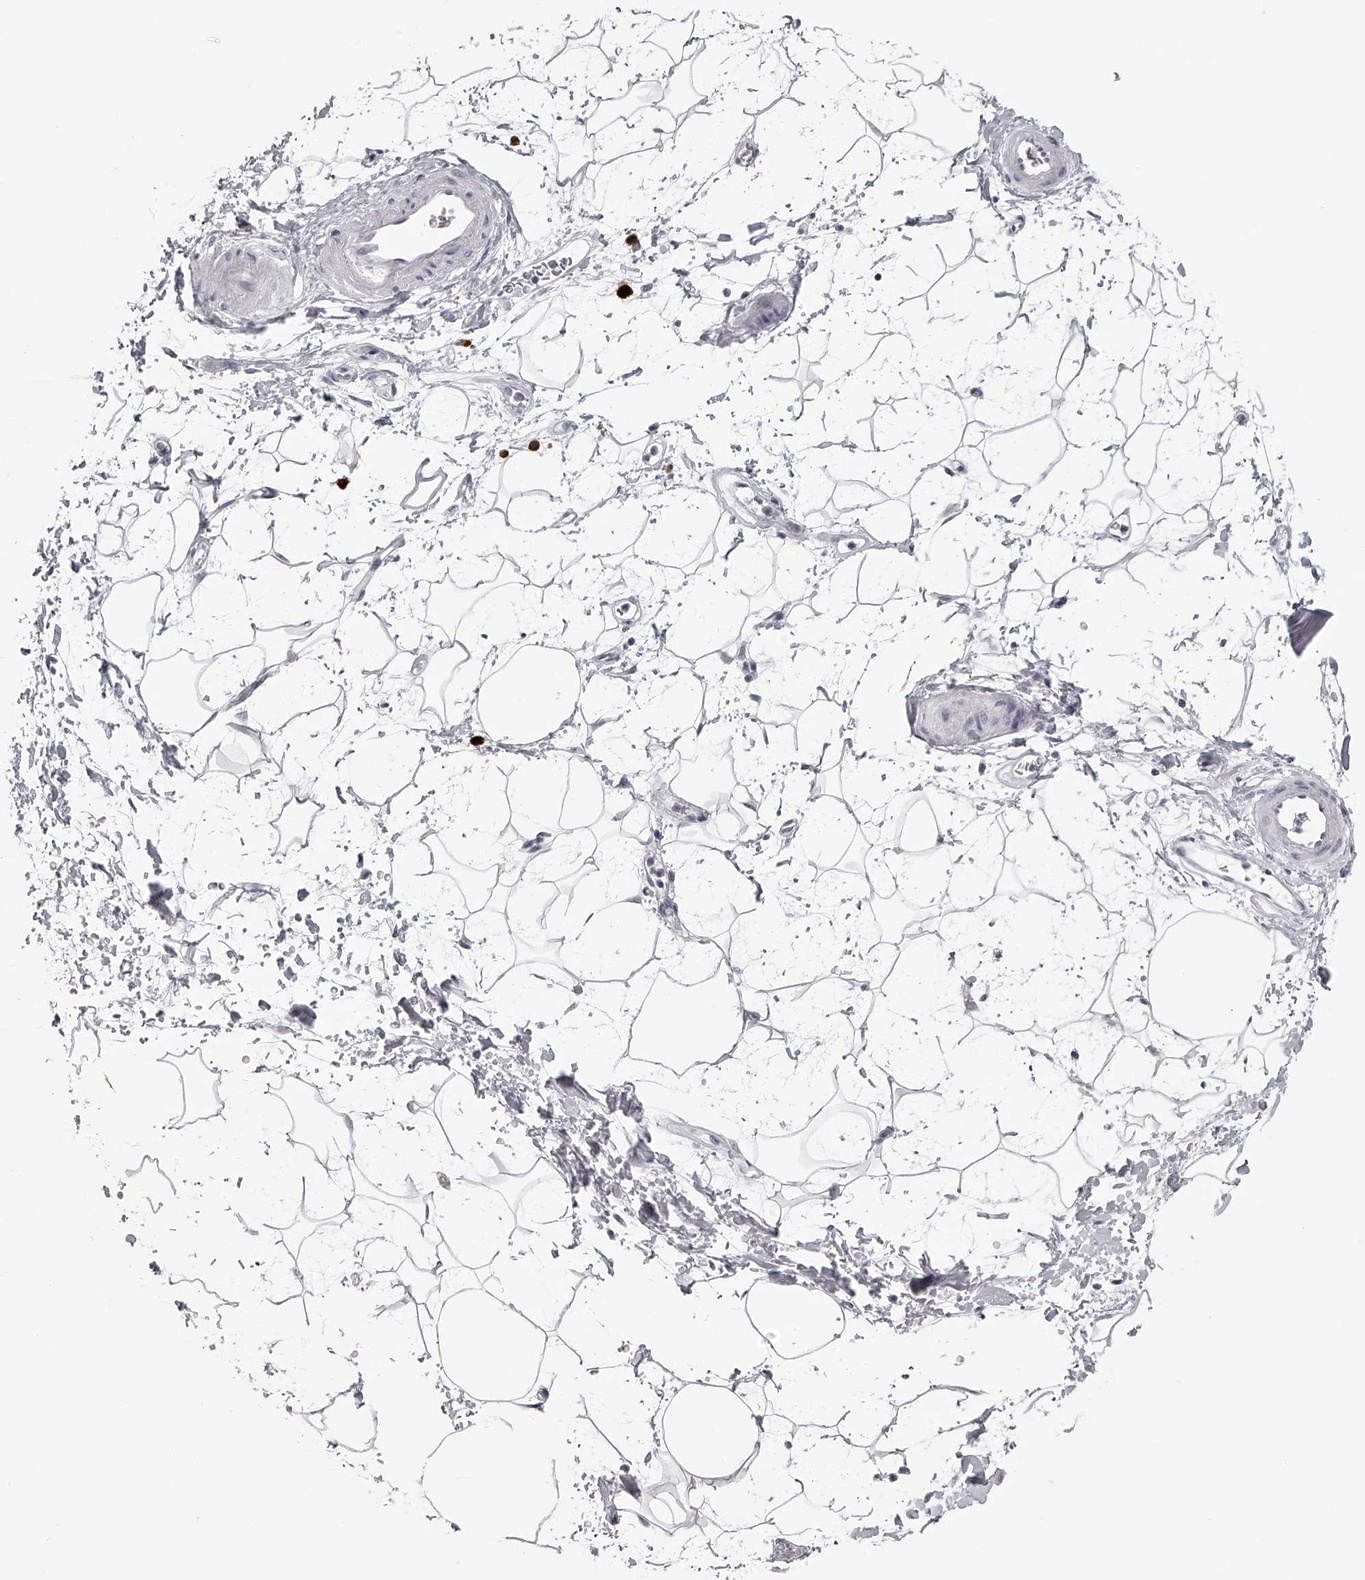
{"staining": {"intensity": "negative", "quantity": "none", "location": "none"}, "tissue": "adipose tissue", "cell_type": "Adipocytes", "image_type": "normal", "snomed": [{"axis": "morphology", "description": "Normal tissue, NOS"}, {"axis": "topography", "description": "Soft tissue"}], "caption": "This is an IHC histopathology image of normal human adipose tissue. There is no staining in adipocytes.", "gene": "SEC11C", "patient": {"sex": "male", "age": 72}}